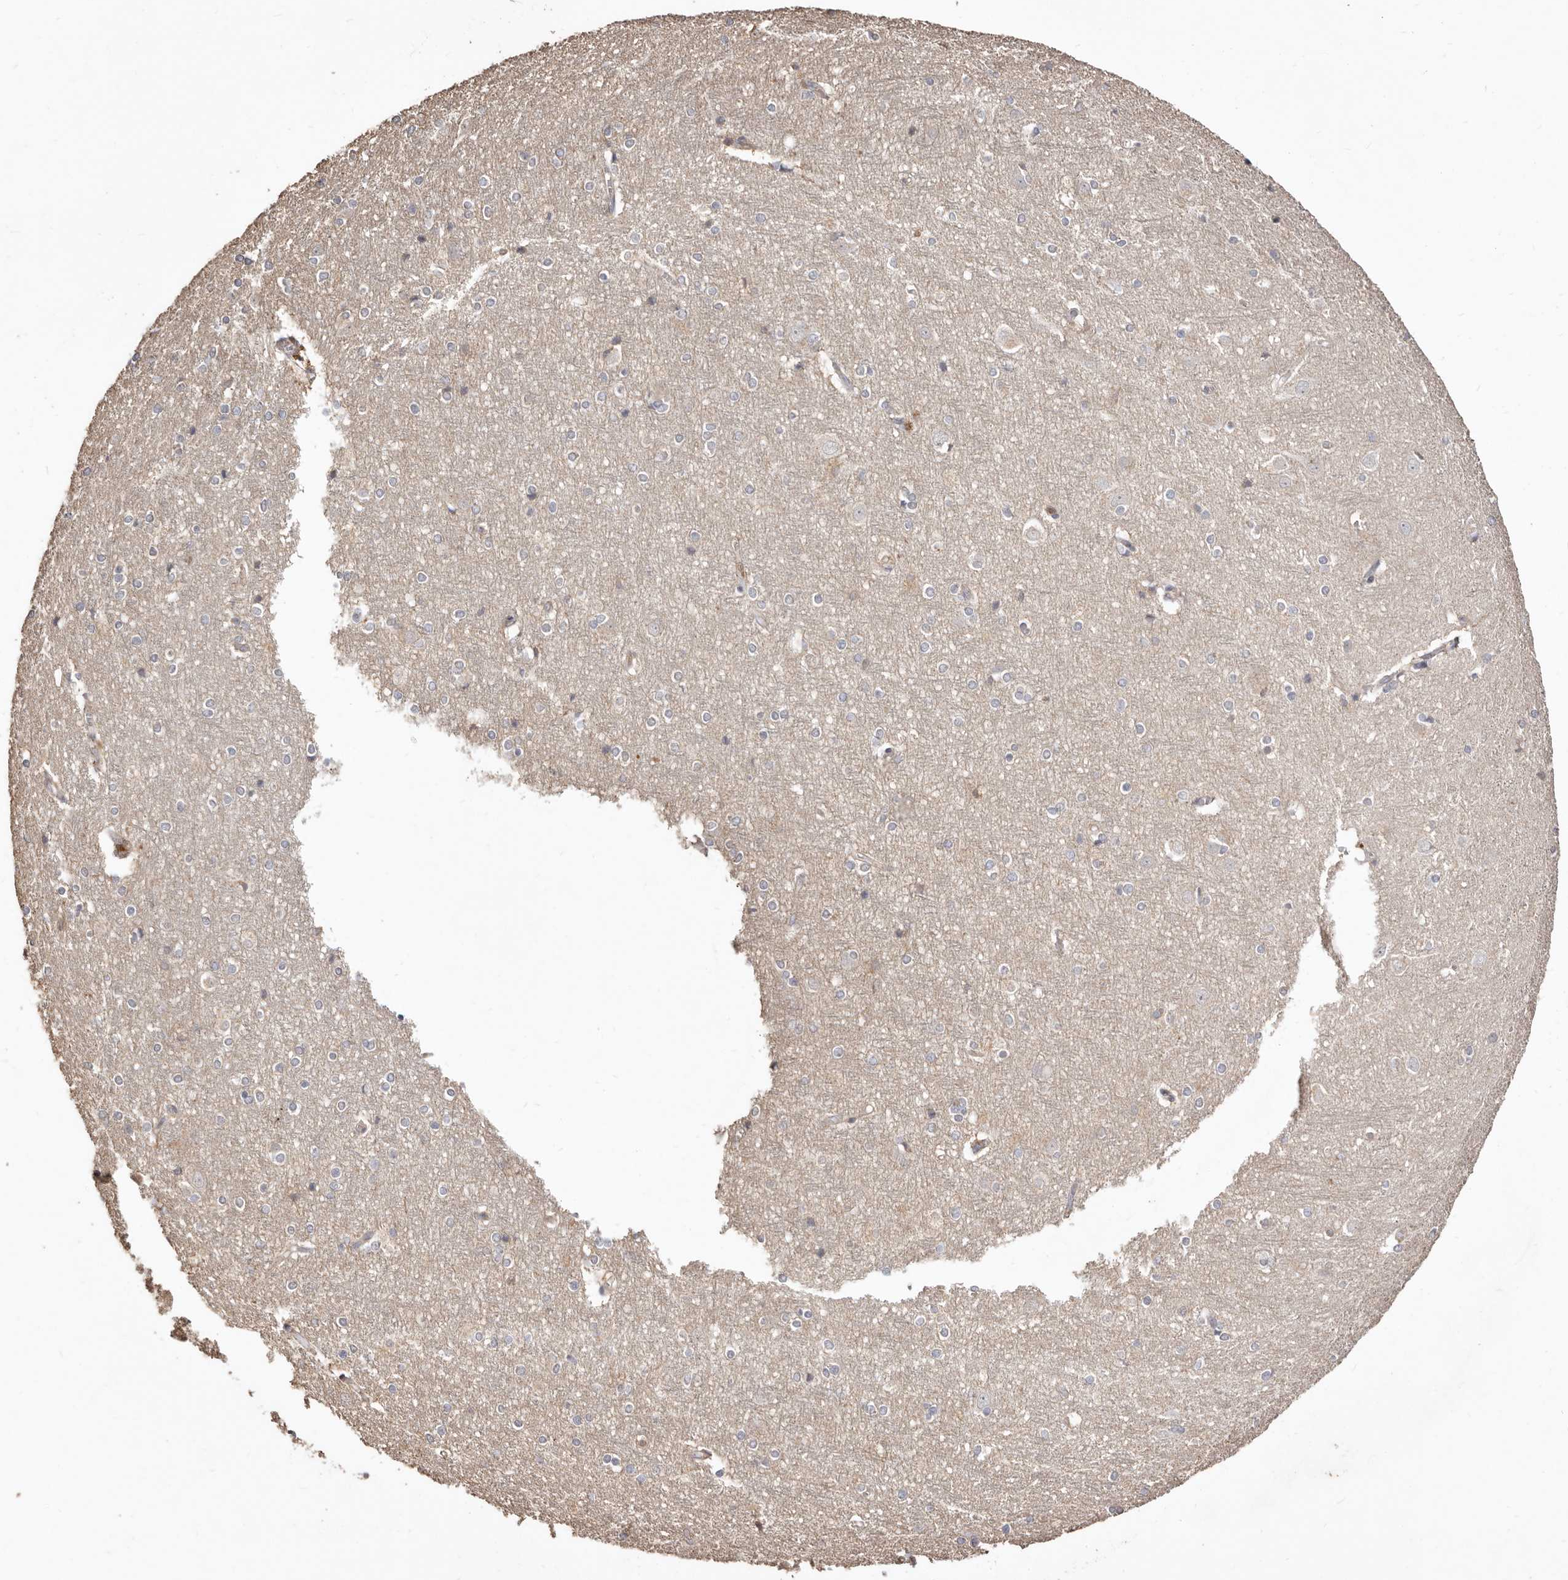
{"staining": {"intensity": "weak", "quantity": ">75%", "location": "cytoplasmic/membranous"}, "tissue": "cerebral cortex", "cell_type": "Endothelial cells", "image_type": "normal", "snomed": [{"axis": "morphology", "description": "Normal tissue, NOS"}, {"axis": "topography", "description": "Cerebral cortex"}], "caption": "Immunohistochemistry (IHC) (DAB) staining of benign cerebral cortex exhibits weak cytoplasmic/membranous protein staining in about >75% of endothelial cells. The staining was performed using DAB (3,3'-diaminobenzidine), with brown indicating positive protein expression. Nuclei are stained blue with hematoxylin.", "gene": "LRRC25", "patient": {"sex": "male", "age": 54}}